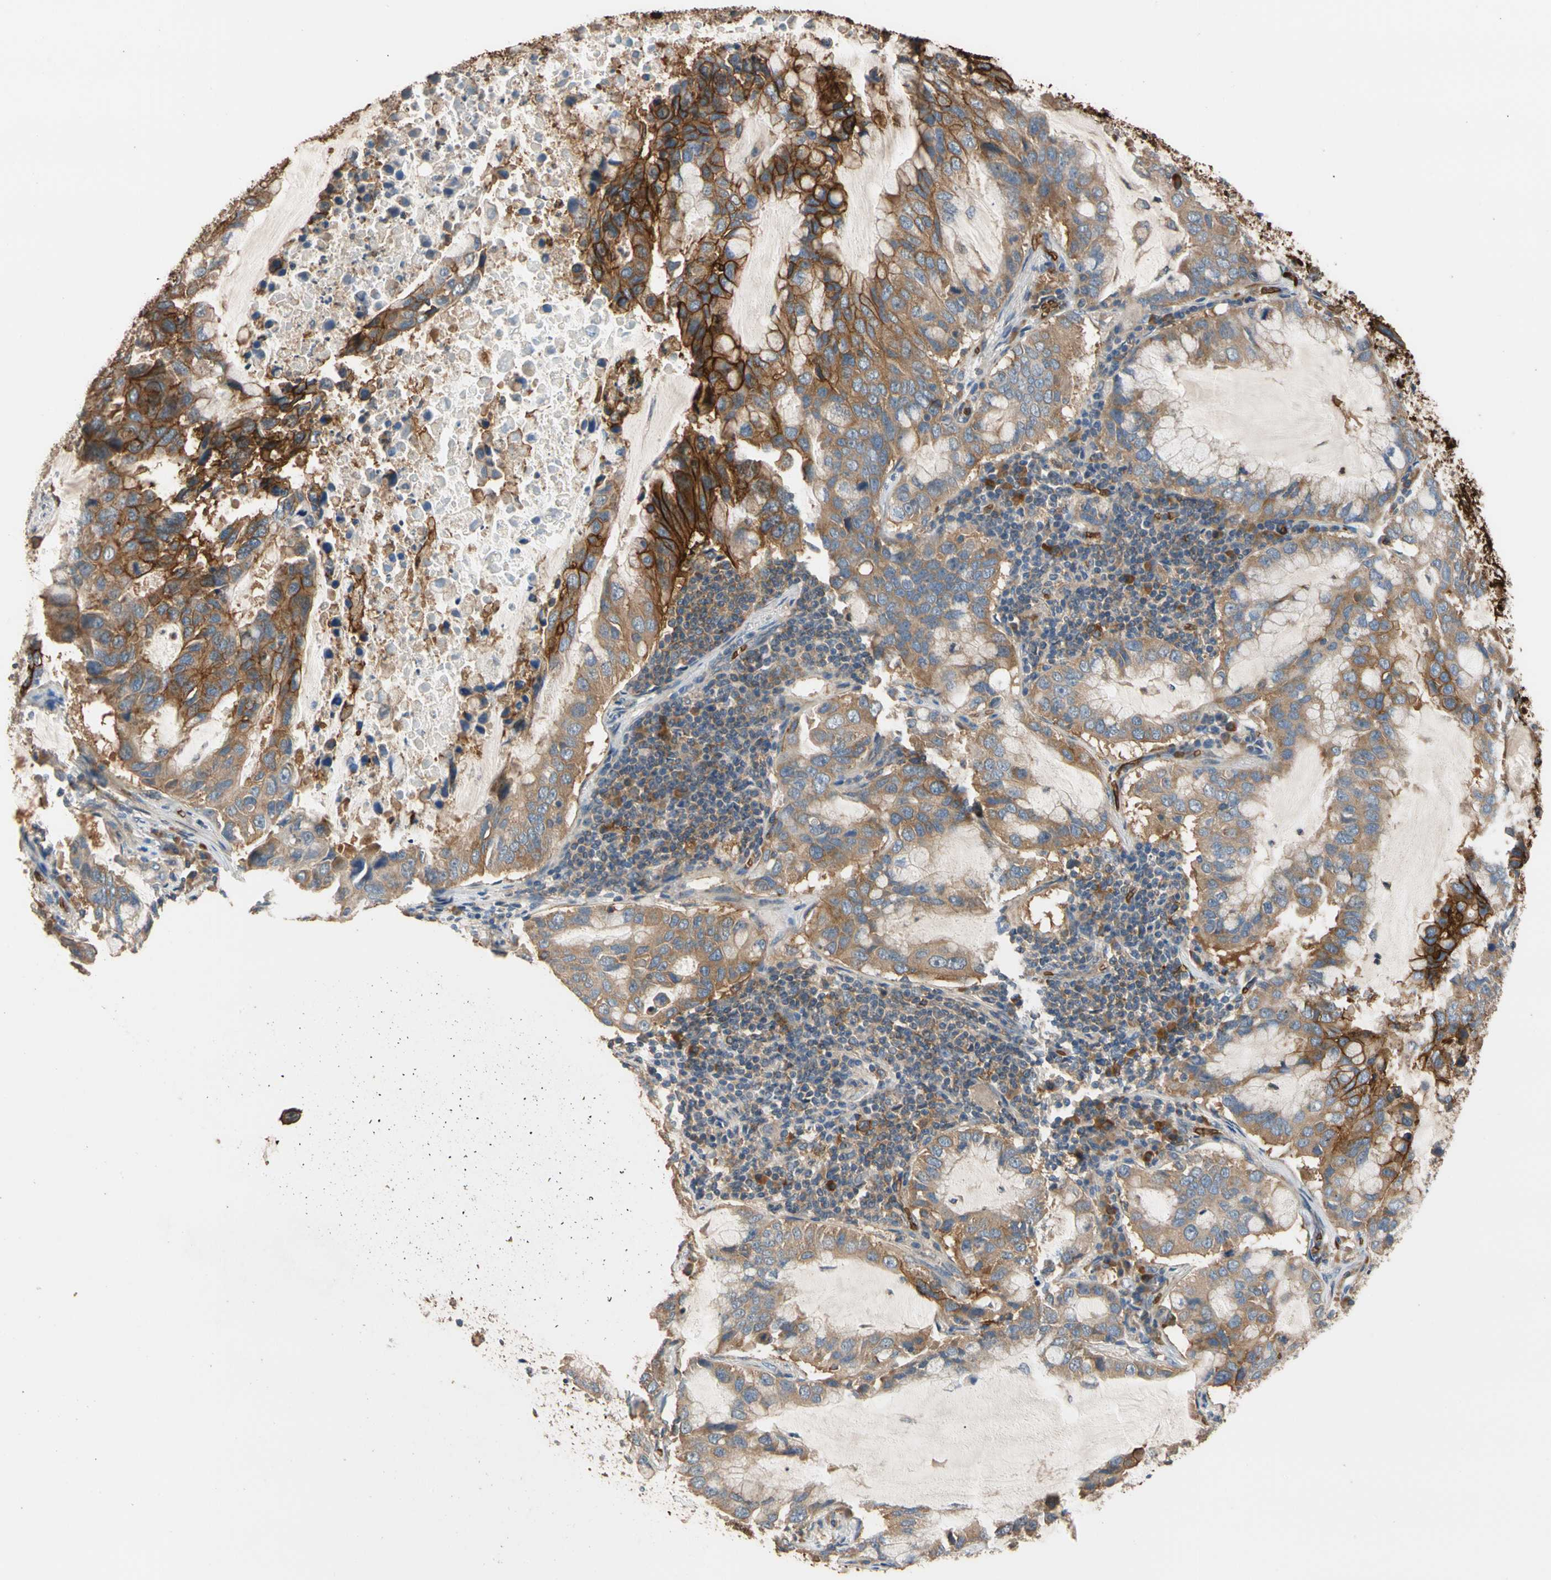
{"staining": {"intensity": "strong", "quantity": "25%-75%", "location": "cytoplasmic/membranous"}, "tissue": "lung cancer", "cell_type": "Tumor cells", "image_type": "cancer", "snomed": [{"axis": "morphology", "description": "Adenocarcinoma, NOS"}, {"axis": "topography", "description": "Lung"}], "caption": "Protein expression analysis of human adenocarcinoma (lung) reveals strong cytoplasmic/membranous staining in about 25%-75% of tumor cells.", "gene": "RIOK2", "patient": {"sex": "male", "age": 64}}